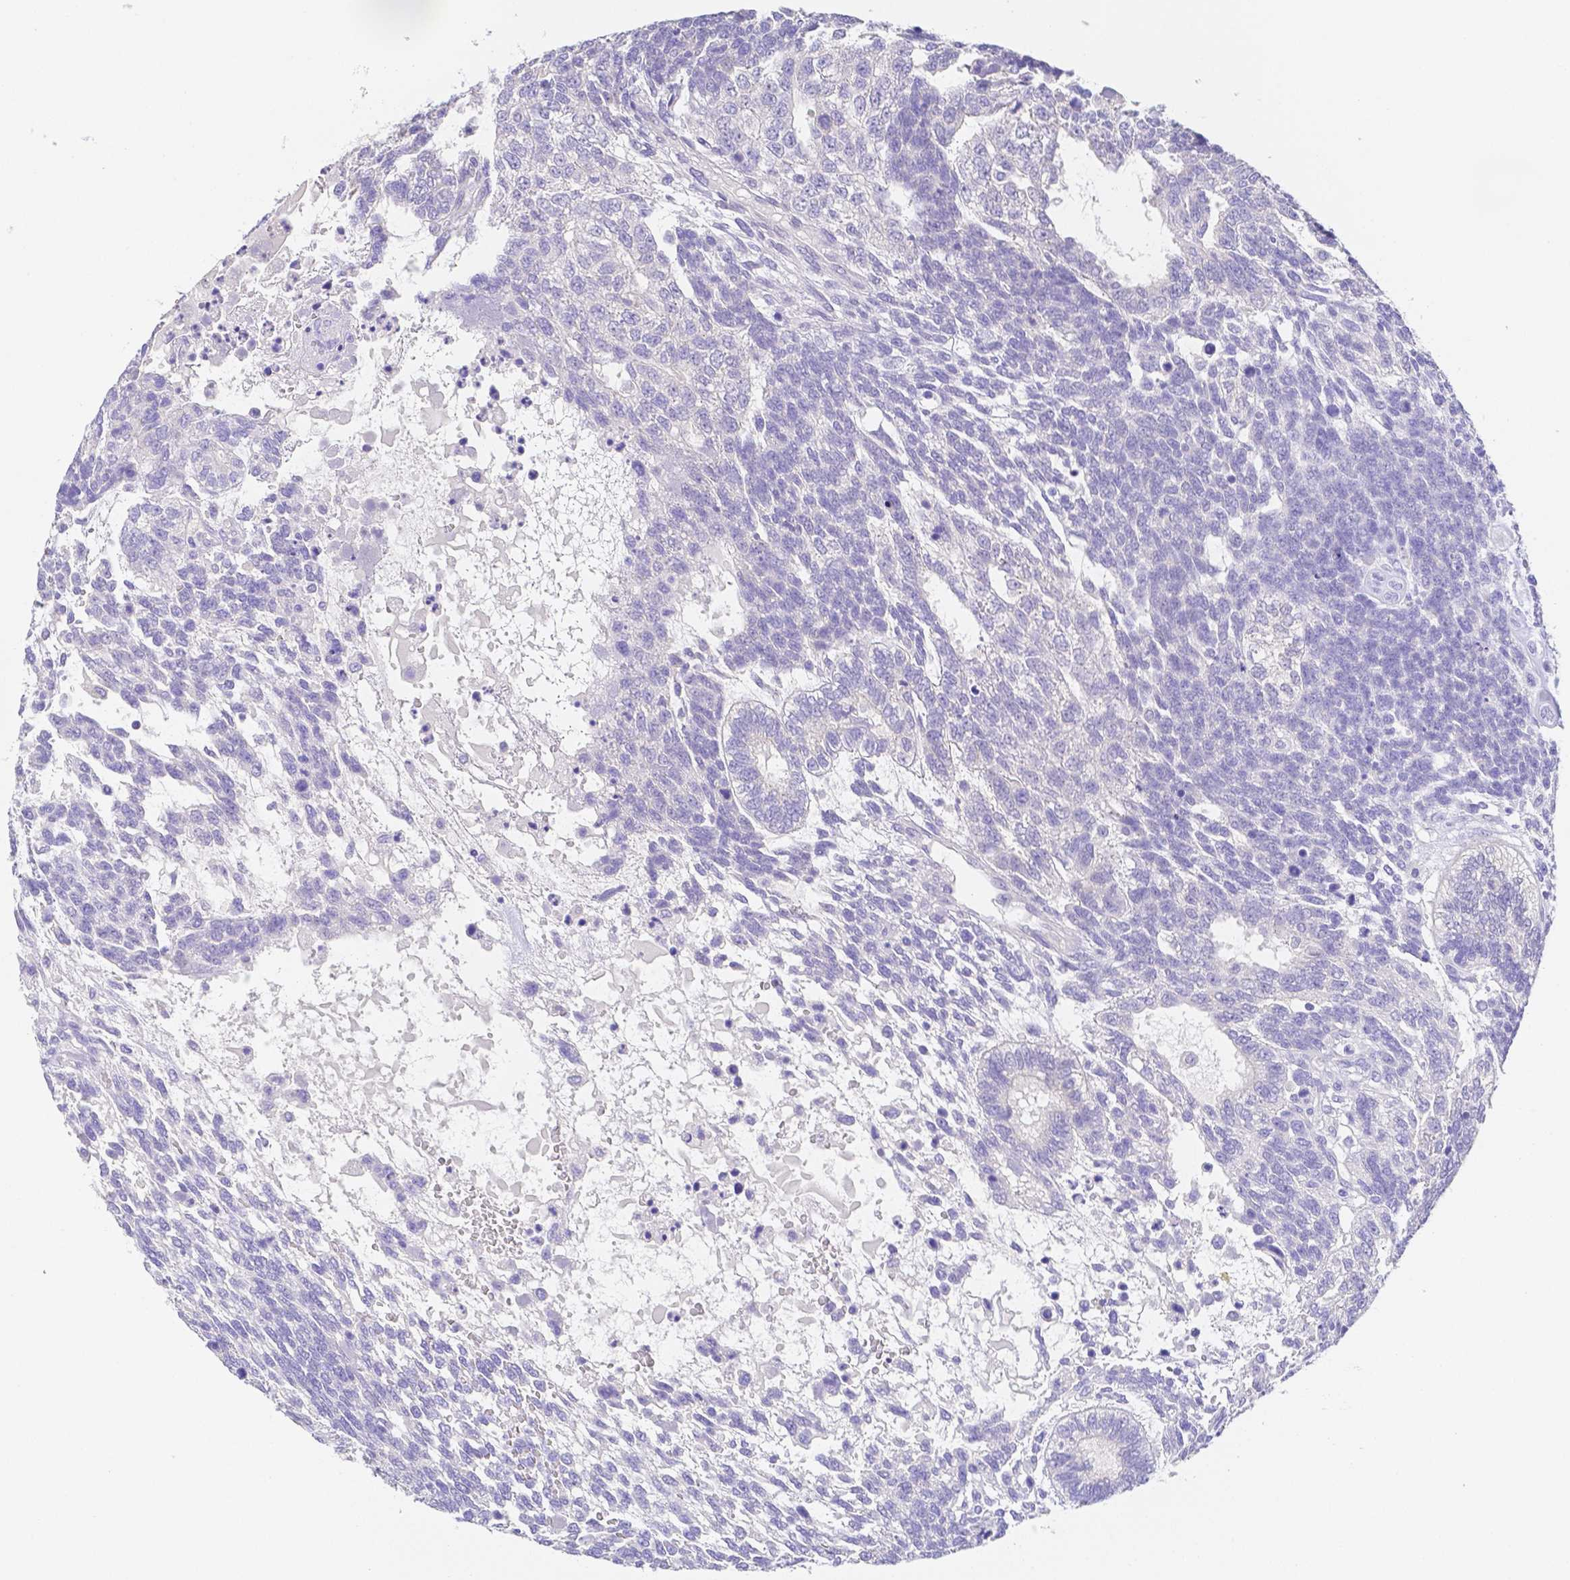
{"staining": {"intensity": "negative", "quantity": "none", "location": "none"}, "tissue": "testis cancer", "cell_type": "Tumor cells", "image_type": "cancer", "snomed": [{"axis": "morphology", "description": "Carcinoma, Embryonal, NOS"}, {"axis": "topography", "description": "Testis"}], "caption": "Immunohistochemical staining of human embryonal carcinoma (testis) shows no significant positivity in tumor cells.", "gene": "ZG16B", "patient": {"sex": "male", "age": 23}}